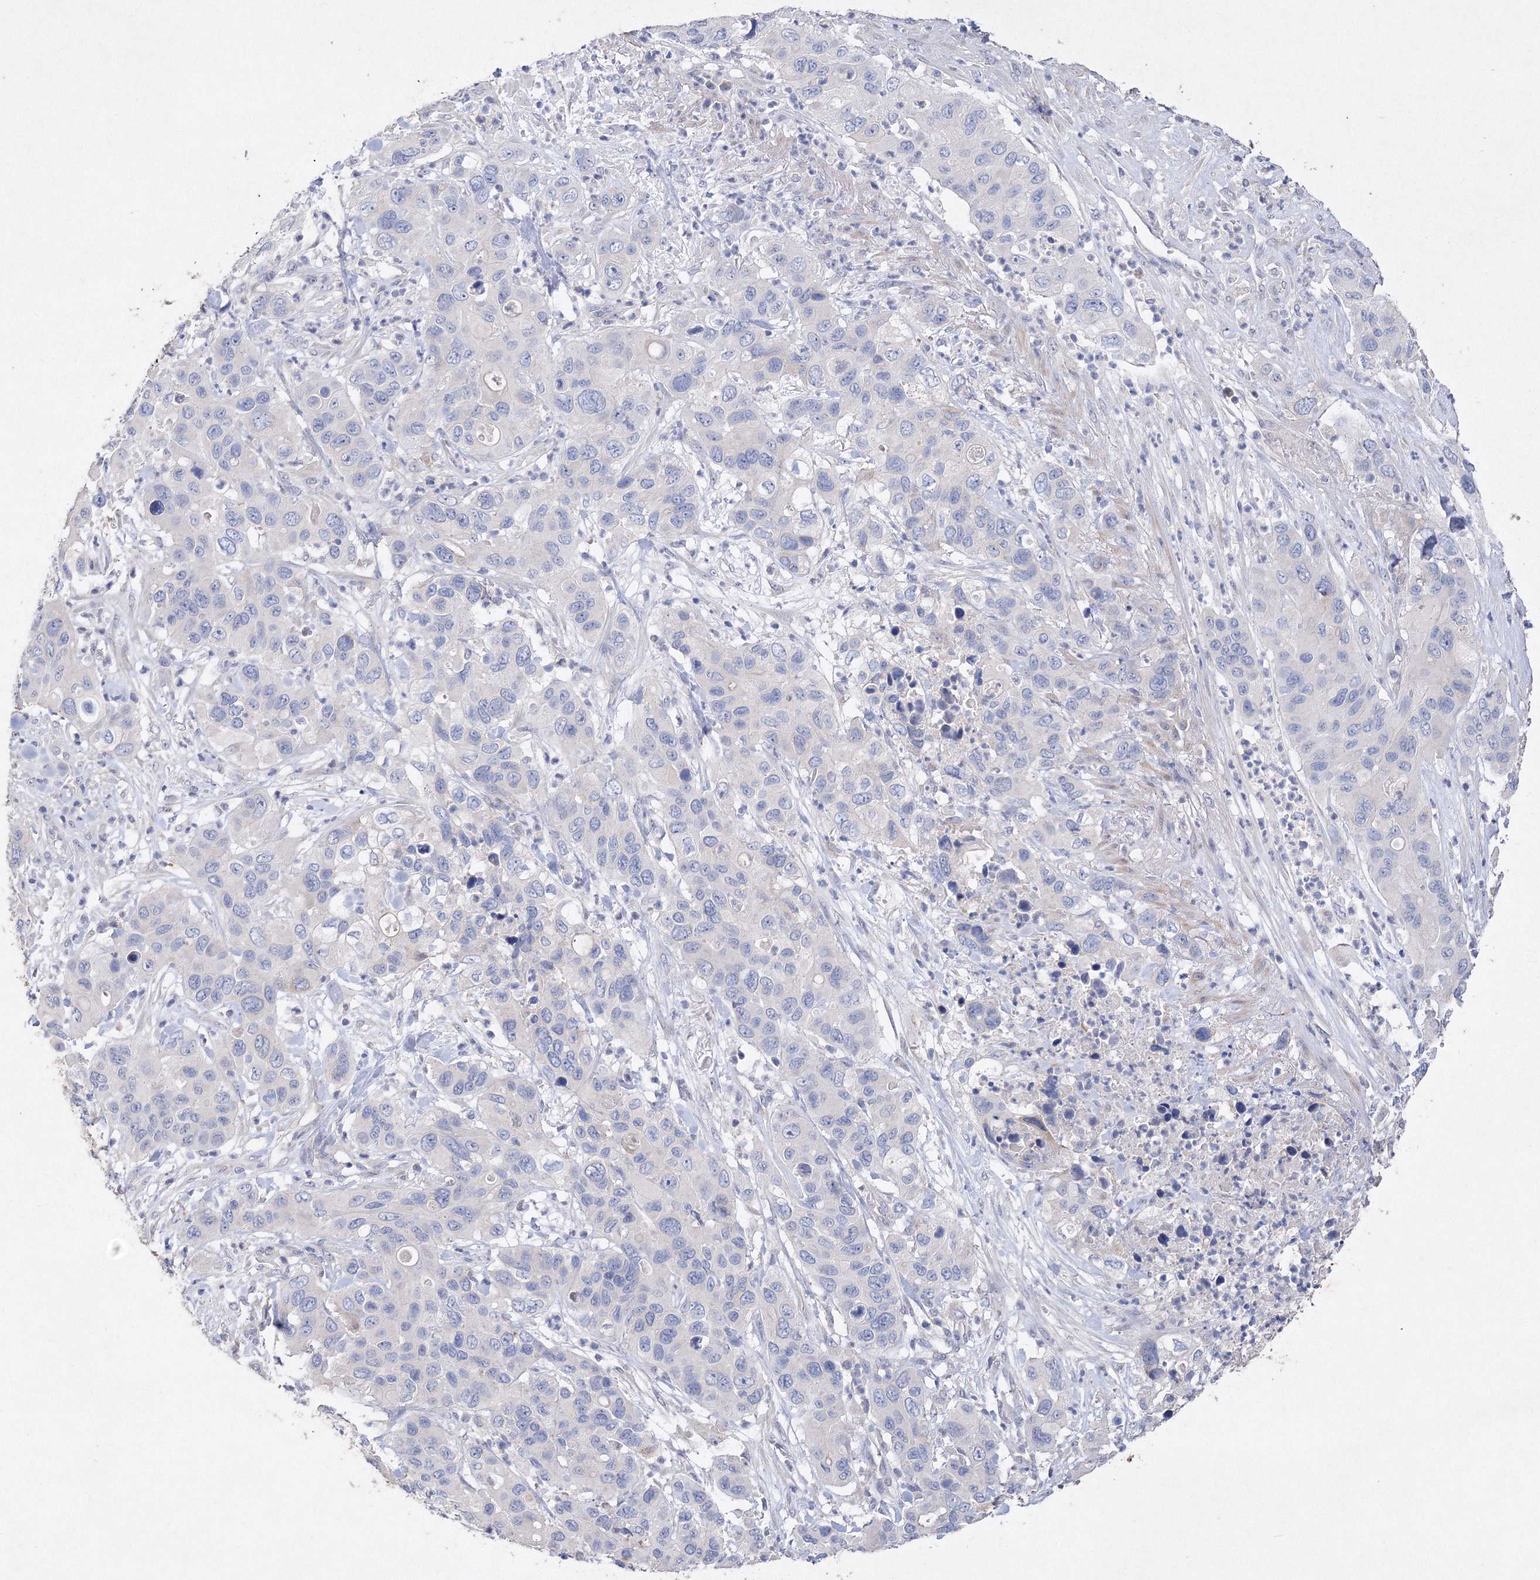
{"staining": {"intensity": "negative", "quantity": "none", "location": "none"}, "tissue": "pancreatic cancer", "cell_type": "Tumor cells", "image_type": "cancer", "snomed": [{"axis": "morphology", "description": "Adenocarcinoma, NOS"}, {"axis": "topography", "description": "Pancreas"}], "caption": "An IHC micrograph of pancreatic adenocarcinoma is shown. There is no staining in tumor cells of pancreatic adenocarcinoma.", "gene": "GLS", "patient": {"sex": "female", "age": 71}}